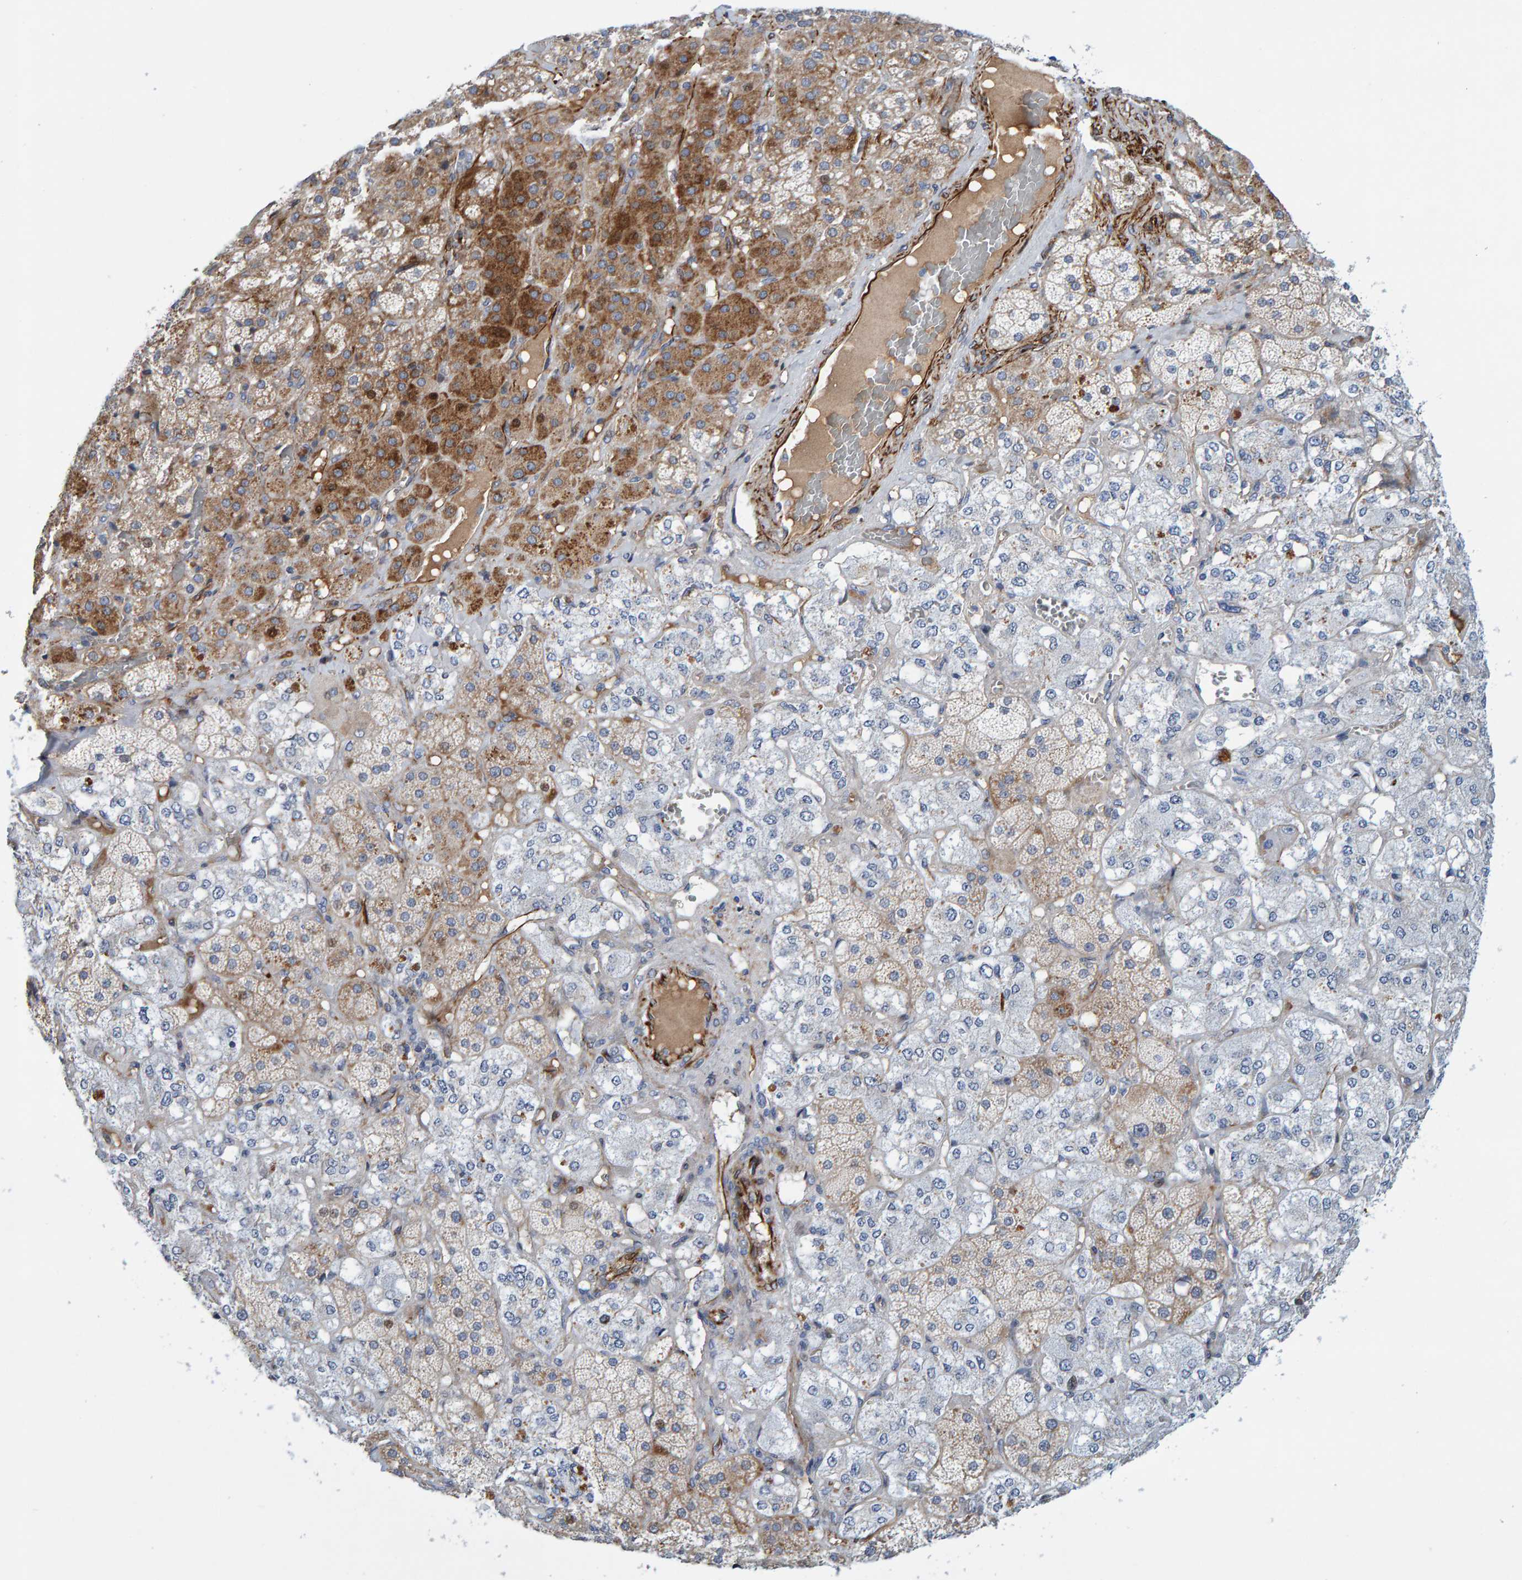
{"staining": {"intensity": "moderate", "quantity": "<25%", "location": "cytoplasmic/membranous"}, "tissue": "adrenal gland", "cell_type": "Glandular cells", "image_type": "normal", "snomed": [{"axis": "morphology", "description": "Normal tissue, NOS"}, {"axis": "topography", "description": "Adrenal gland"}], "caption": "This histopathology image demonstrates IHC staining of normal human adrenal gland, with low moderate cytoplasmic/membranous positivity in about <25% of glandular cells.", "gene": "POLG2", "patient": {"sex": "male", "age": 57}}